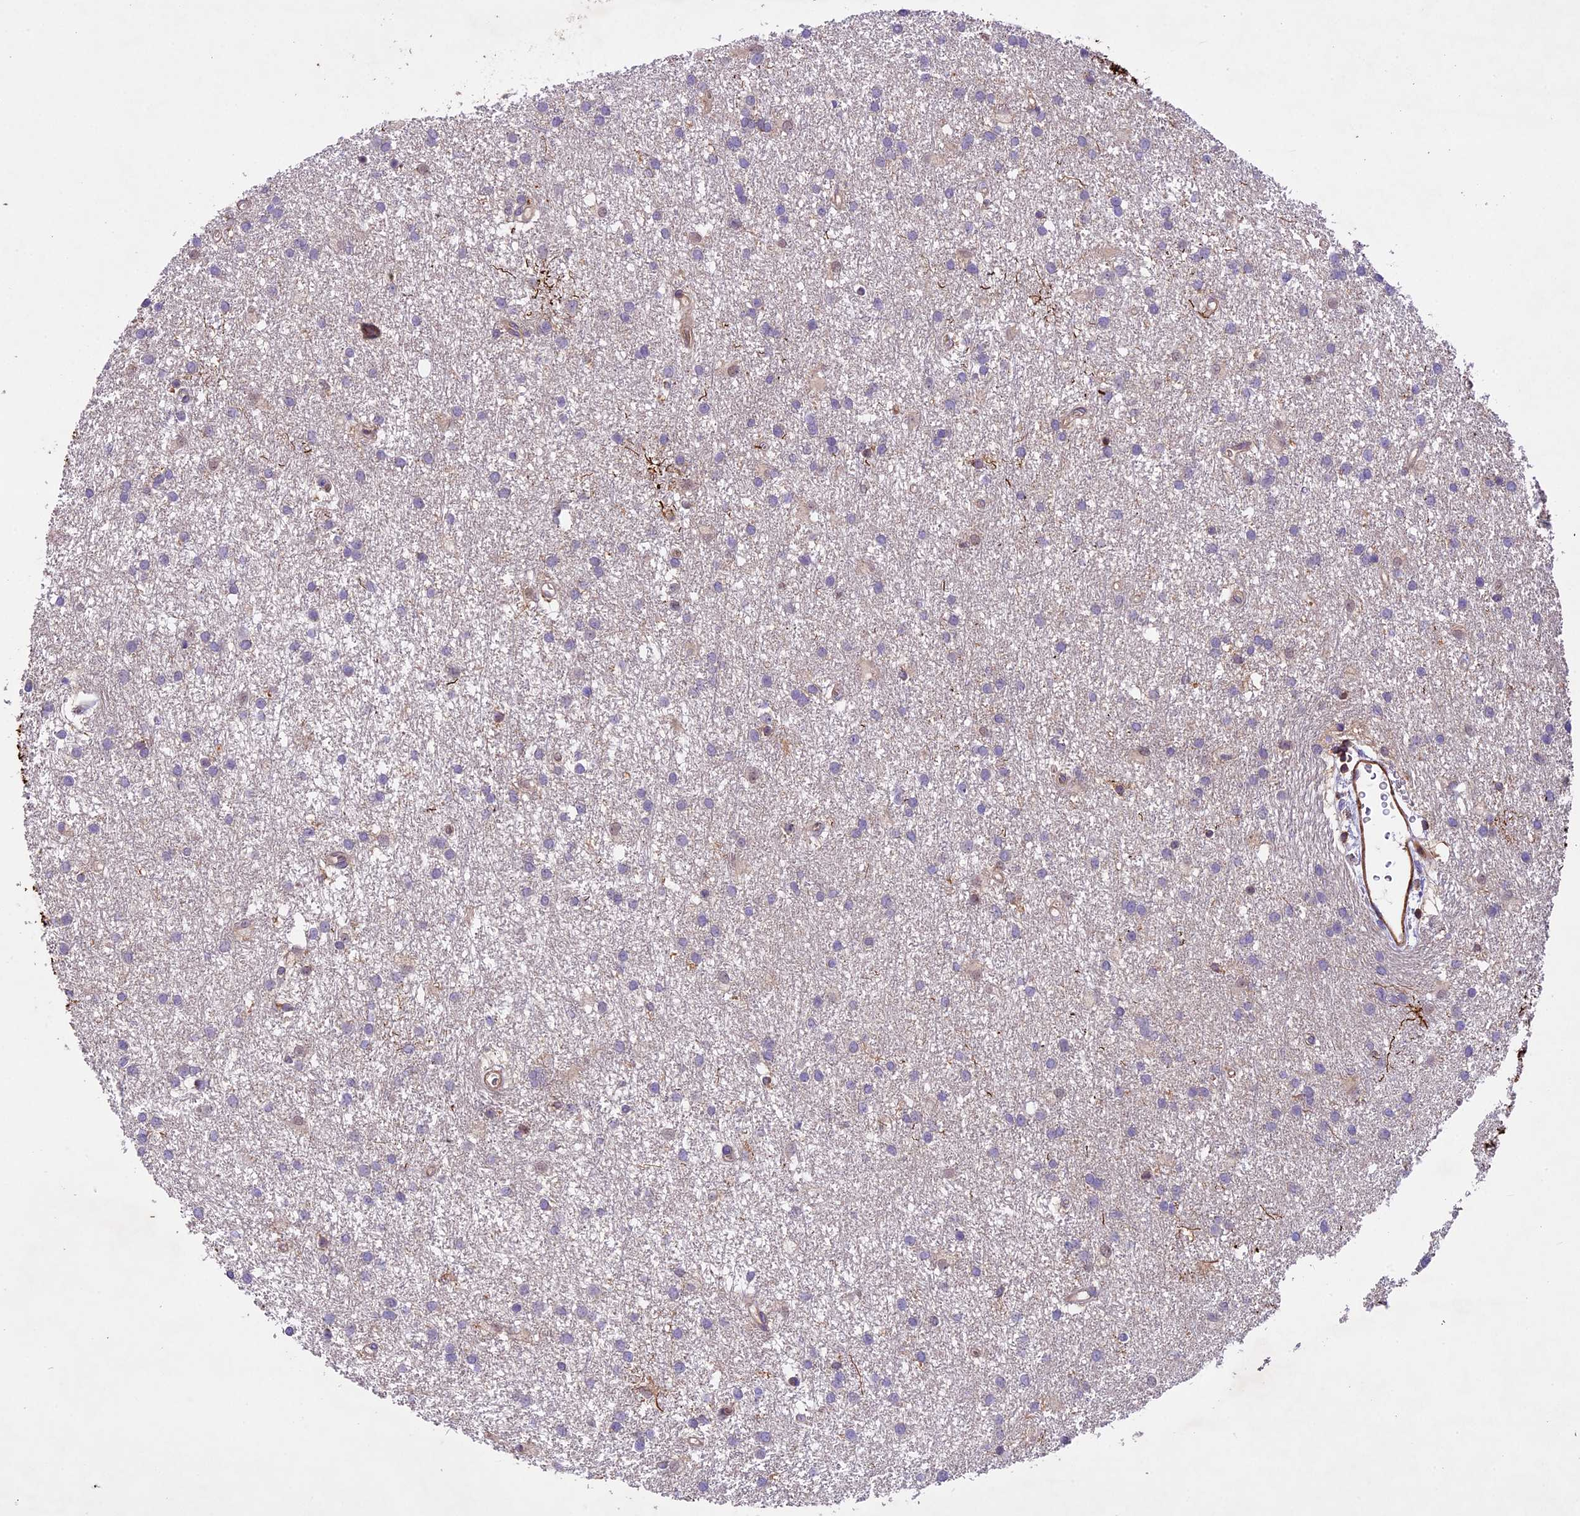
{"staining": {"intensity": "negative", "quantity": "none", "location": "none"}, "tissue": "glioma", "cell_type": "Tumor cells", "image_type": "cancer", "snomed": [{"axis": "morphology", "description": "Glioma, malignant, High grade"}, {"axis": "topography", "description": "Brain"}], "caption": "High magnification brightfield microscopy of malignant high-grade glioma stained with DAB (brown) and counterstained with hematoxylin (blue): tumor cells show no significant staining.", "gene": "TBC1D1", "patient": {"sex": "male", "age": 77}}